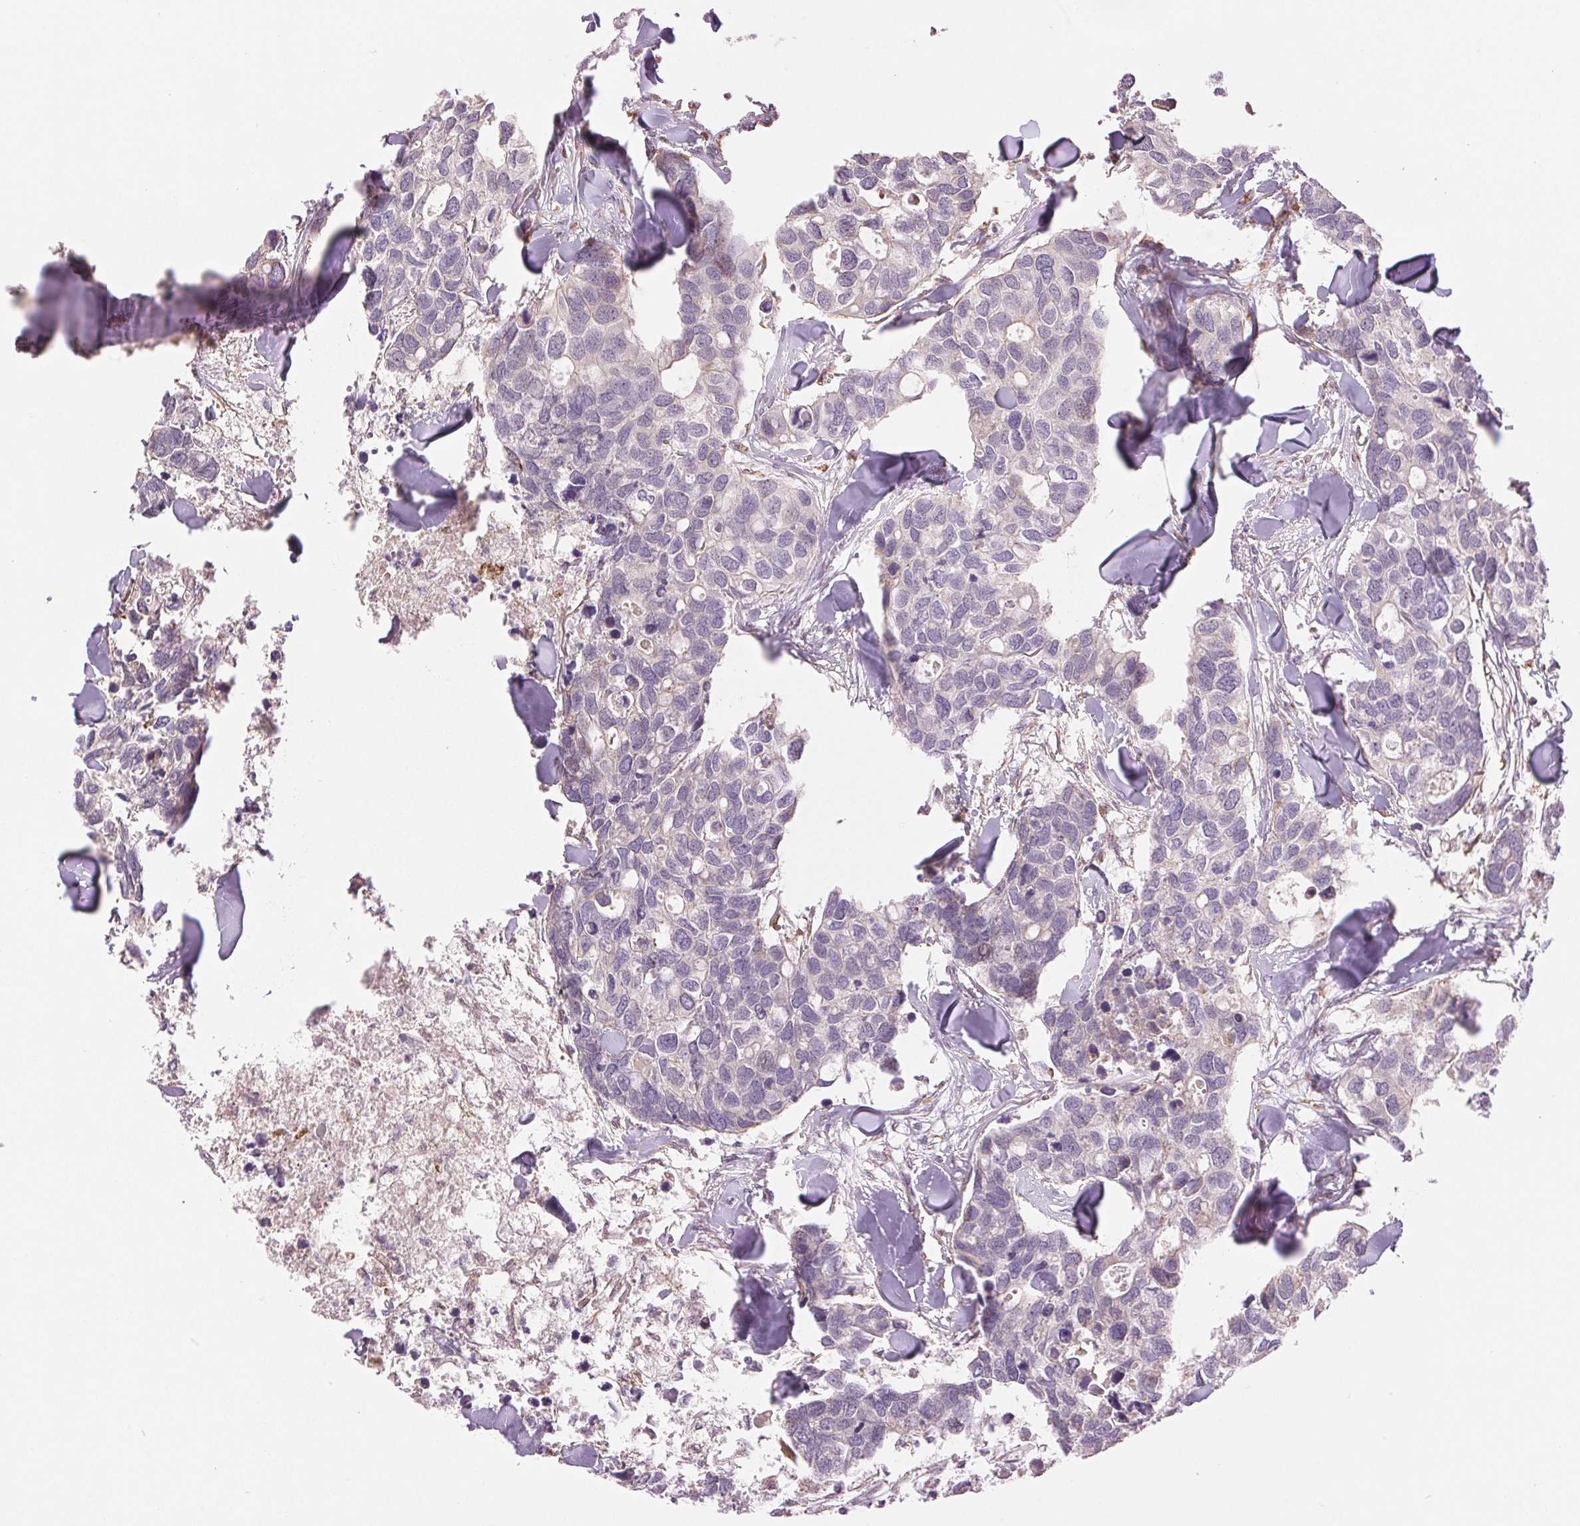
{"staining": {"intensity": "negative", "quantity": "none", "location": "none"}, "tissue": "breast cancer", "cell_type": "Tumor cells", "image_type": "cancer", "snomed": [{"axis": "morphology", "description": "Duct carcinoma"}, {"axis": "topography", "description": "Breast"}], "caption": "High magnification brightfield microscopy of intraductal carcinoma (breast) stained with DAB (brown) and counterstained with hematoxylin (blue): tumor cells show no significant positivity. (DAB (3,3'-diaminobenzidine) immunohistochemistry with hematoxylin counter stain).", "gene": "METTL17", "patient": {"sex": "female", "age": 83}}